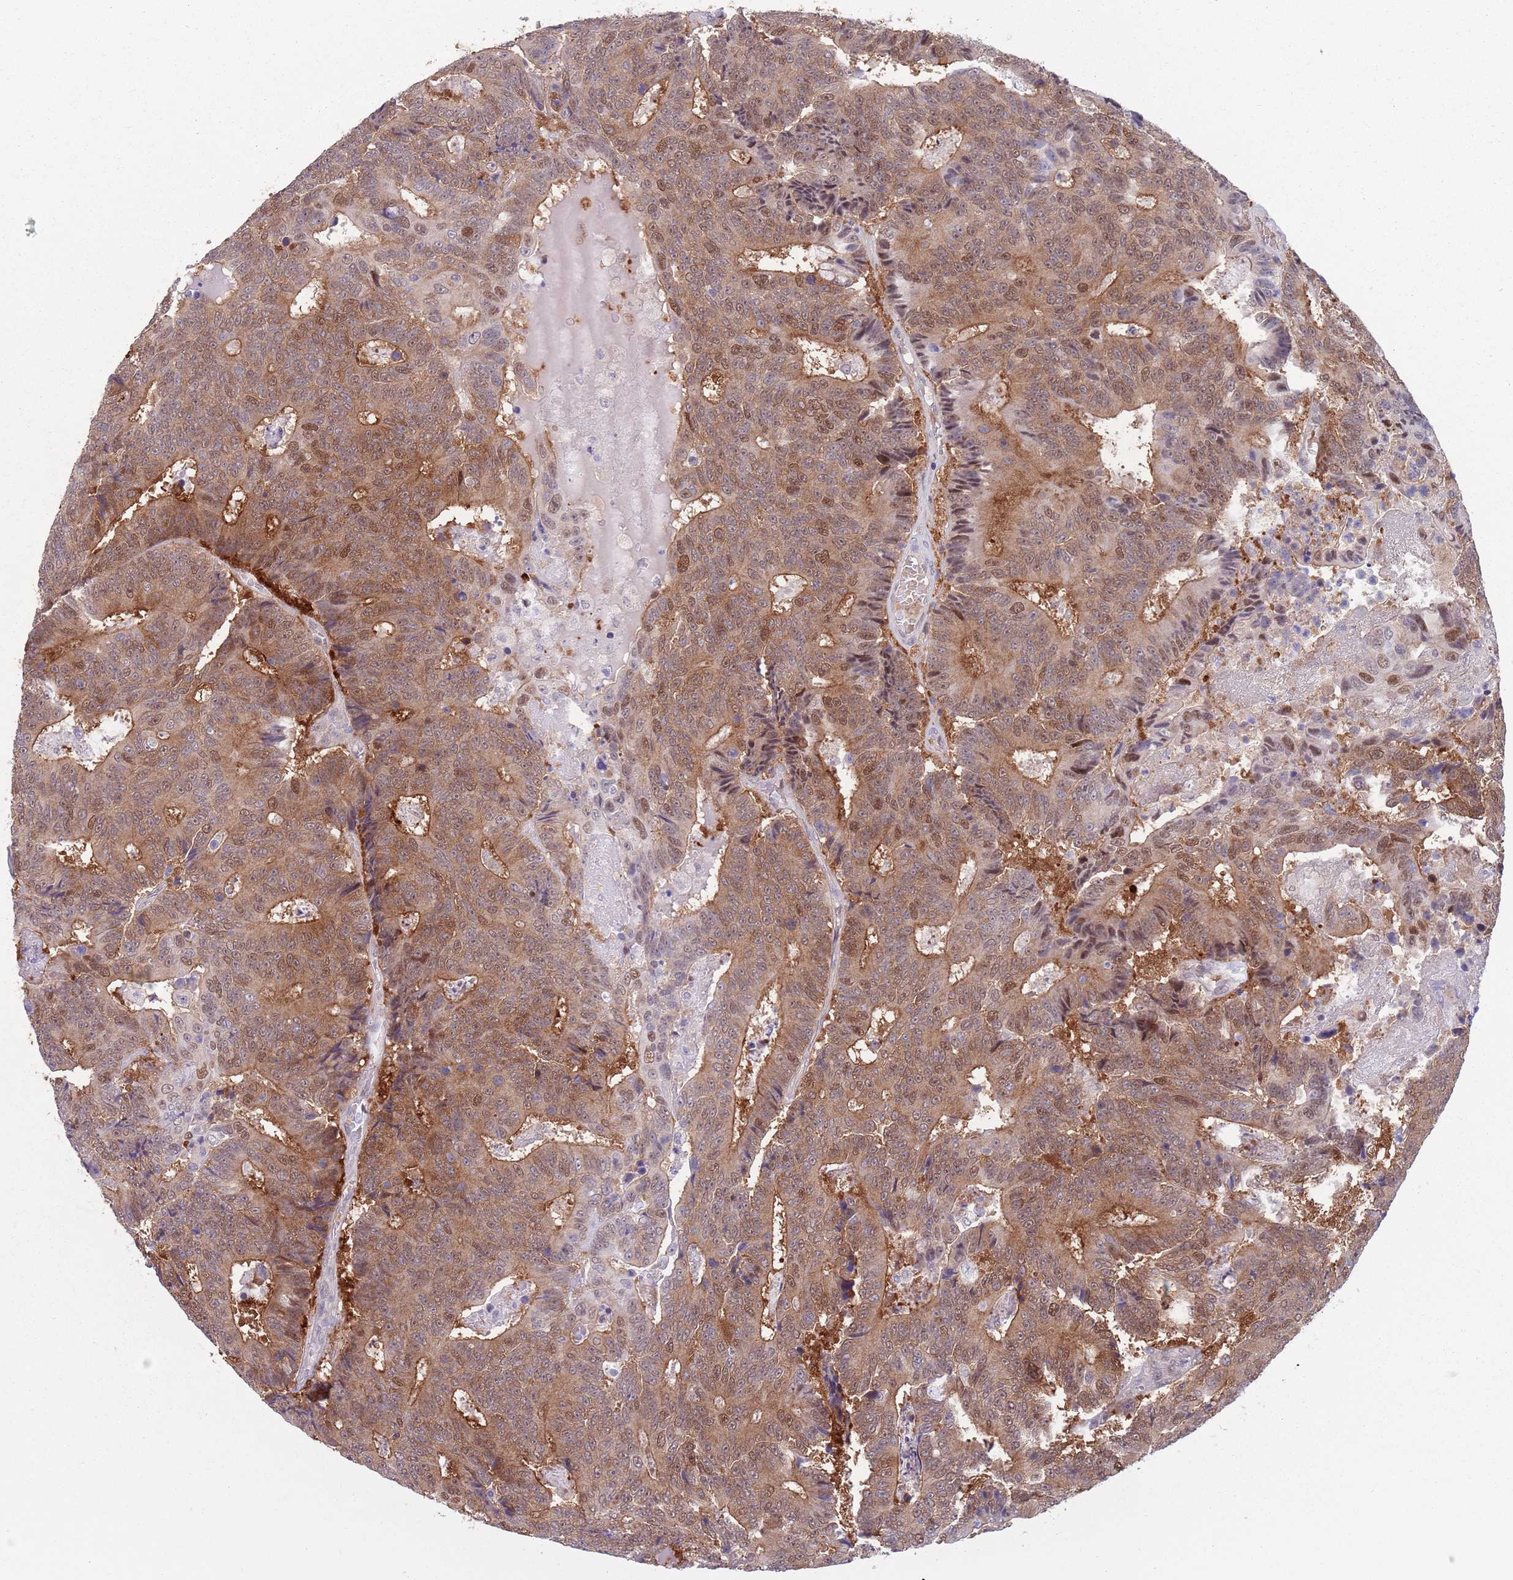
{"staining": {"intensity": "moderate", "quantity": ">75%", "location": "cytoplasmic/membranous,nuclear"}, "tissue": "colorectal cancer", "cell_type": "Tumor cells", "image_type": "cancer", "snomed": [{"axis": "morphology", "description": "Adenocarcinoma, NOS"}, {"axis": "topography", "description": "Colon"}], "caption": "Colorectal cancer was stained to show a protein in brown. There is medium levels of moderate cytoplasmic/membranous and nuclear staining in approximately >75% of tumor cells. The protein of interest is stained brown, and the nuclei are stained in blue (DAB (3,3'-diaminobenzidine) IHC with brightfield microscopy, high magnification).", "gene": "CLNS1A", "patient": {"sex": "male", "age": 83}}